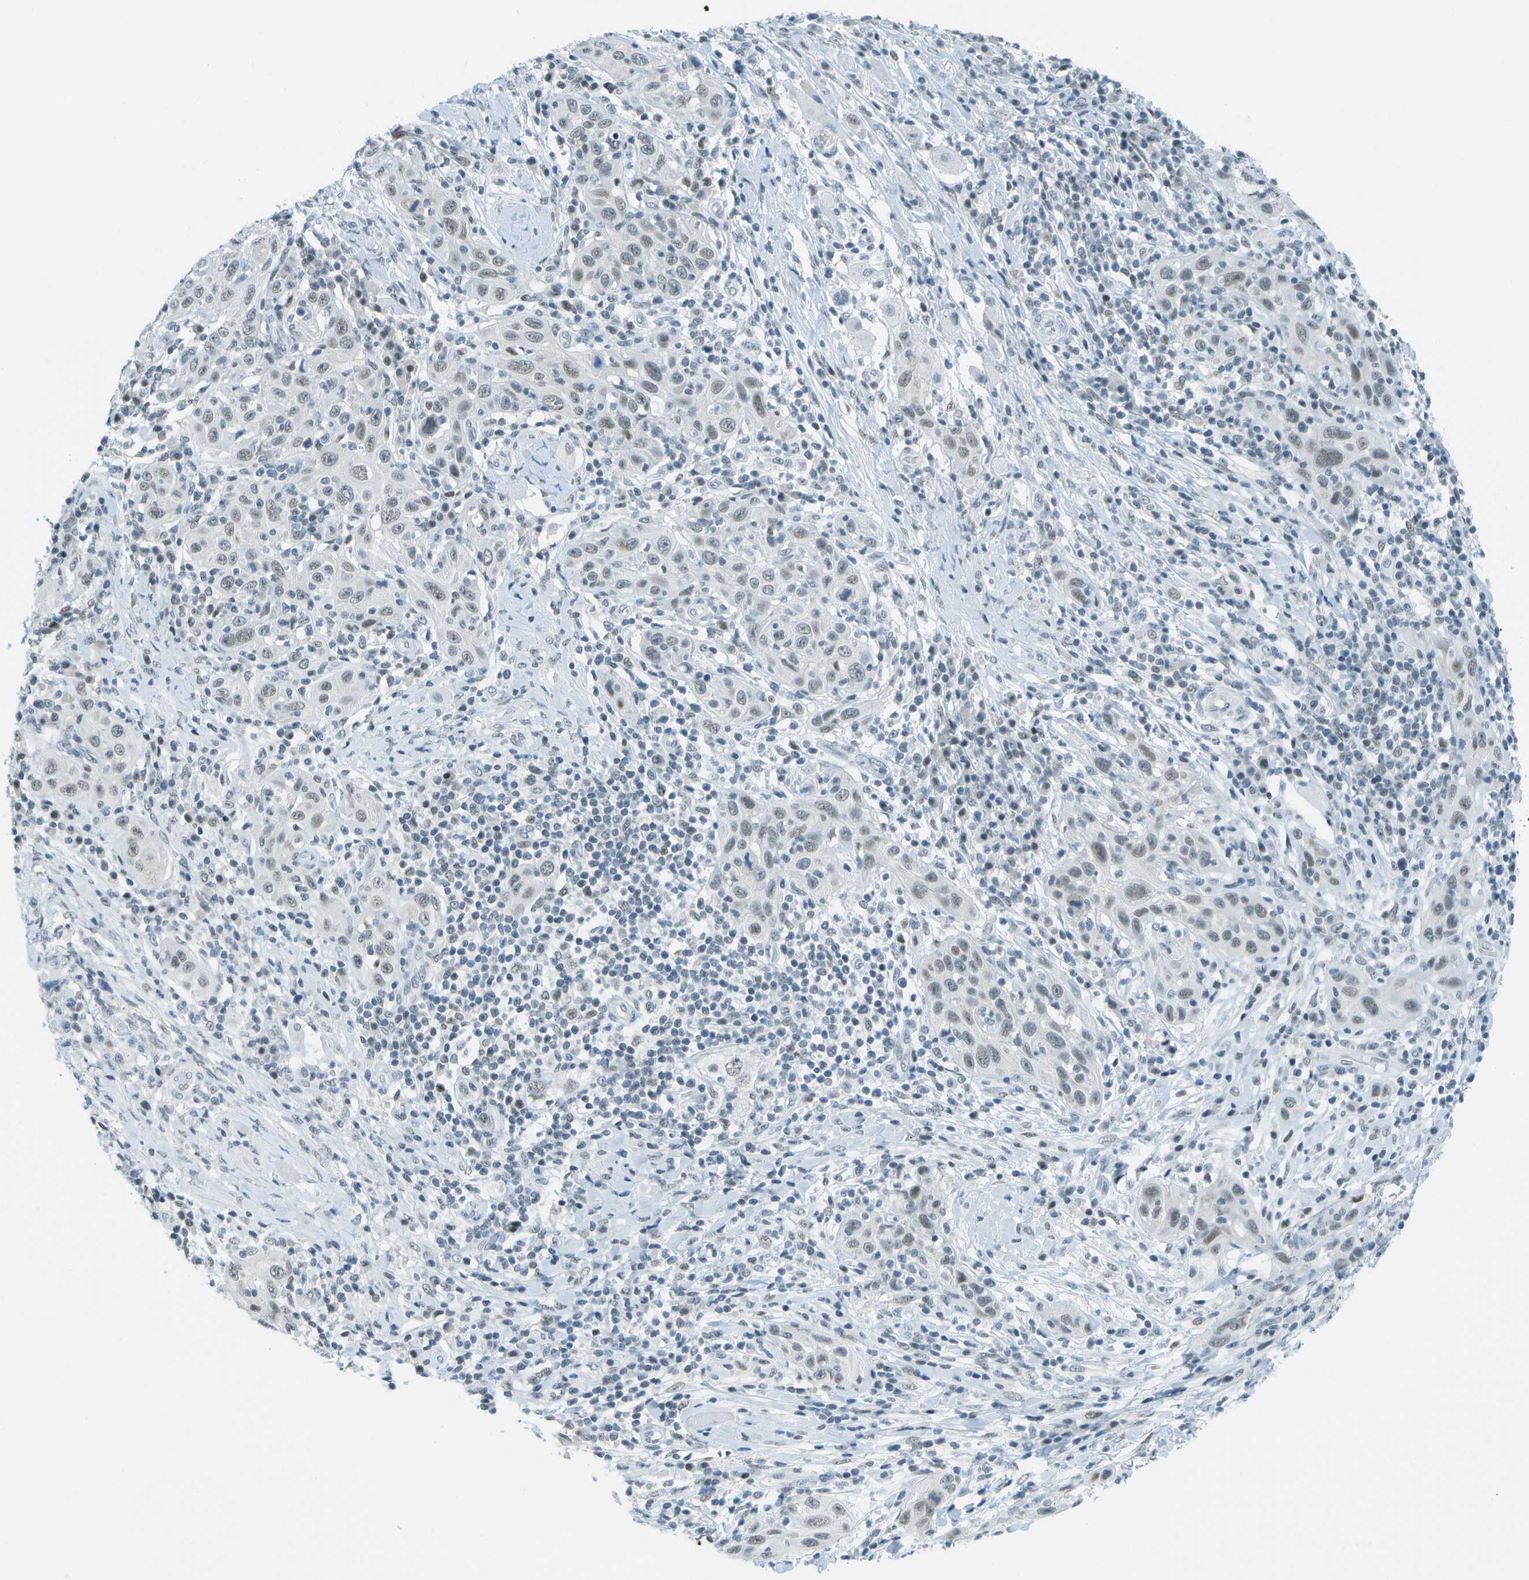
{"staining": {"intensity": "weak", "quantity": "25%-75%", "location": "nuclear"}, "tissue": "skin cancer", "cell_type": "Tumor cells", "image_type": "cancer", "snomed": [{"axis": "morphology", "description": "Squamous cell carcinoma, NOS"}, {"axis": "topography", "description": "Skin"}], "caption": "Immunohistochemistry (IHC) (DAB) staining of human skin cancer shows weak nuclear protein staining in approximately 25%-75% of tumor cells. The protein is stained brown, and the nuclei are stained in blue (DAB (3,3'-diaminobenzidine) IHC with brightfield microscopy, high magnification).", "gene": "NEK11", "patient": {"sex": "female", "age": 88}}